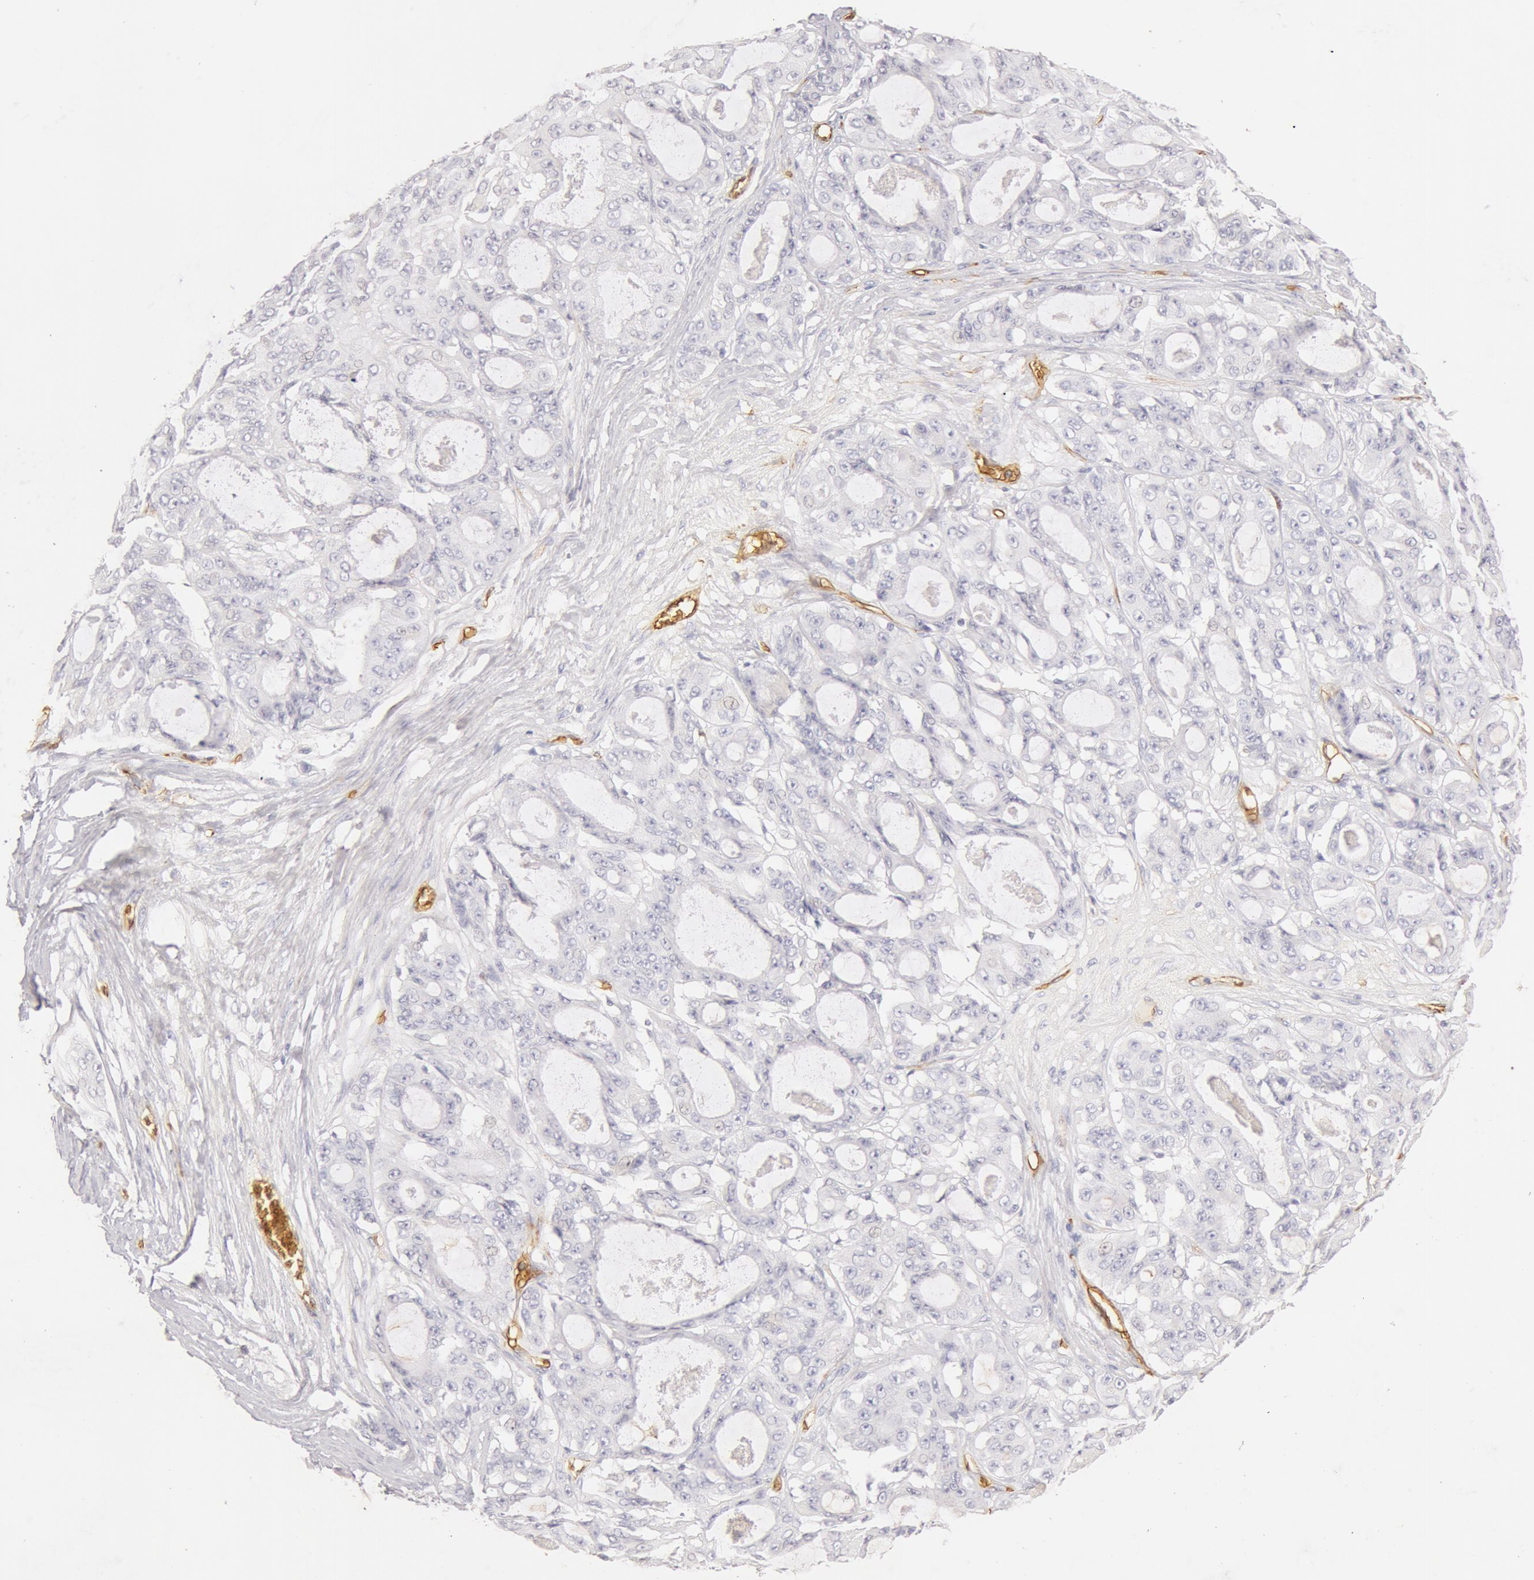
{"staining": {"intensity": "negative", "quantity": "none", "location": "none"}, "tissue": "ovarian cancer", "cell_type": "Tumor cells", "image_type": "cancer", "snomed": [{"axis": "morphology", "description": "Carcinoma, endometroid"}, {"axis": "topography", "description": "Ovary"}], "caption": "DAB immunohistochemical staining of human ovarian cancer demonstrates no significant positivity in tumor cells.", "gene": "AQP1", "patient": {"sex": "female", "age": 61}}